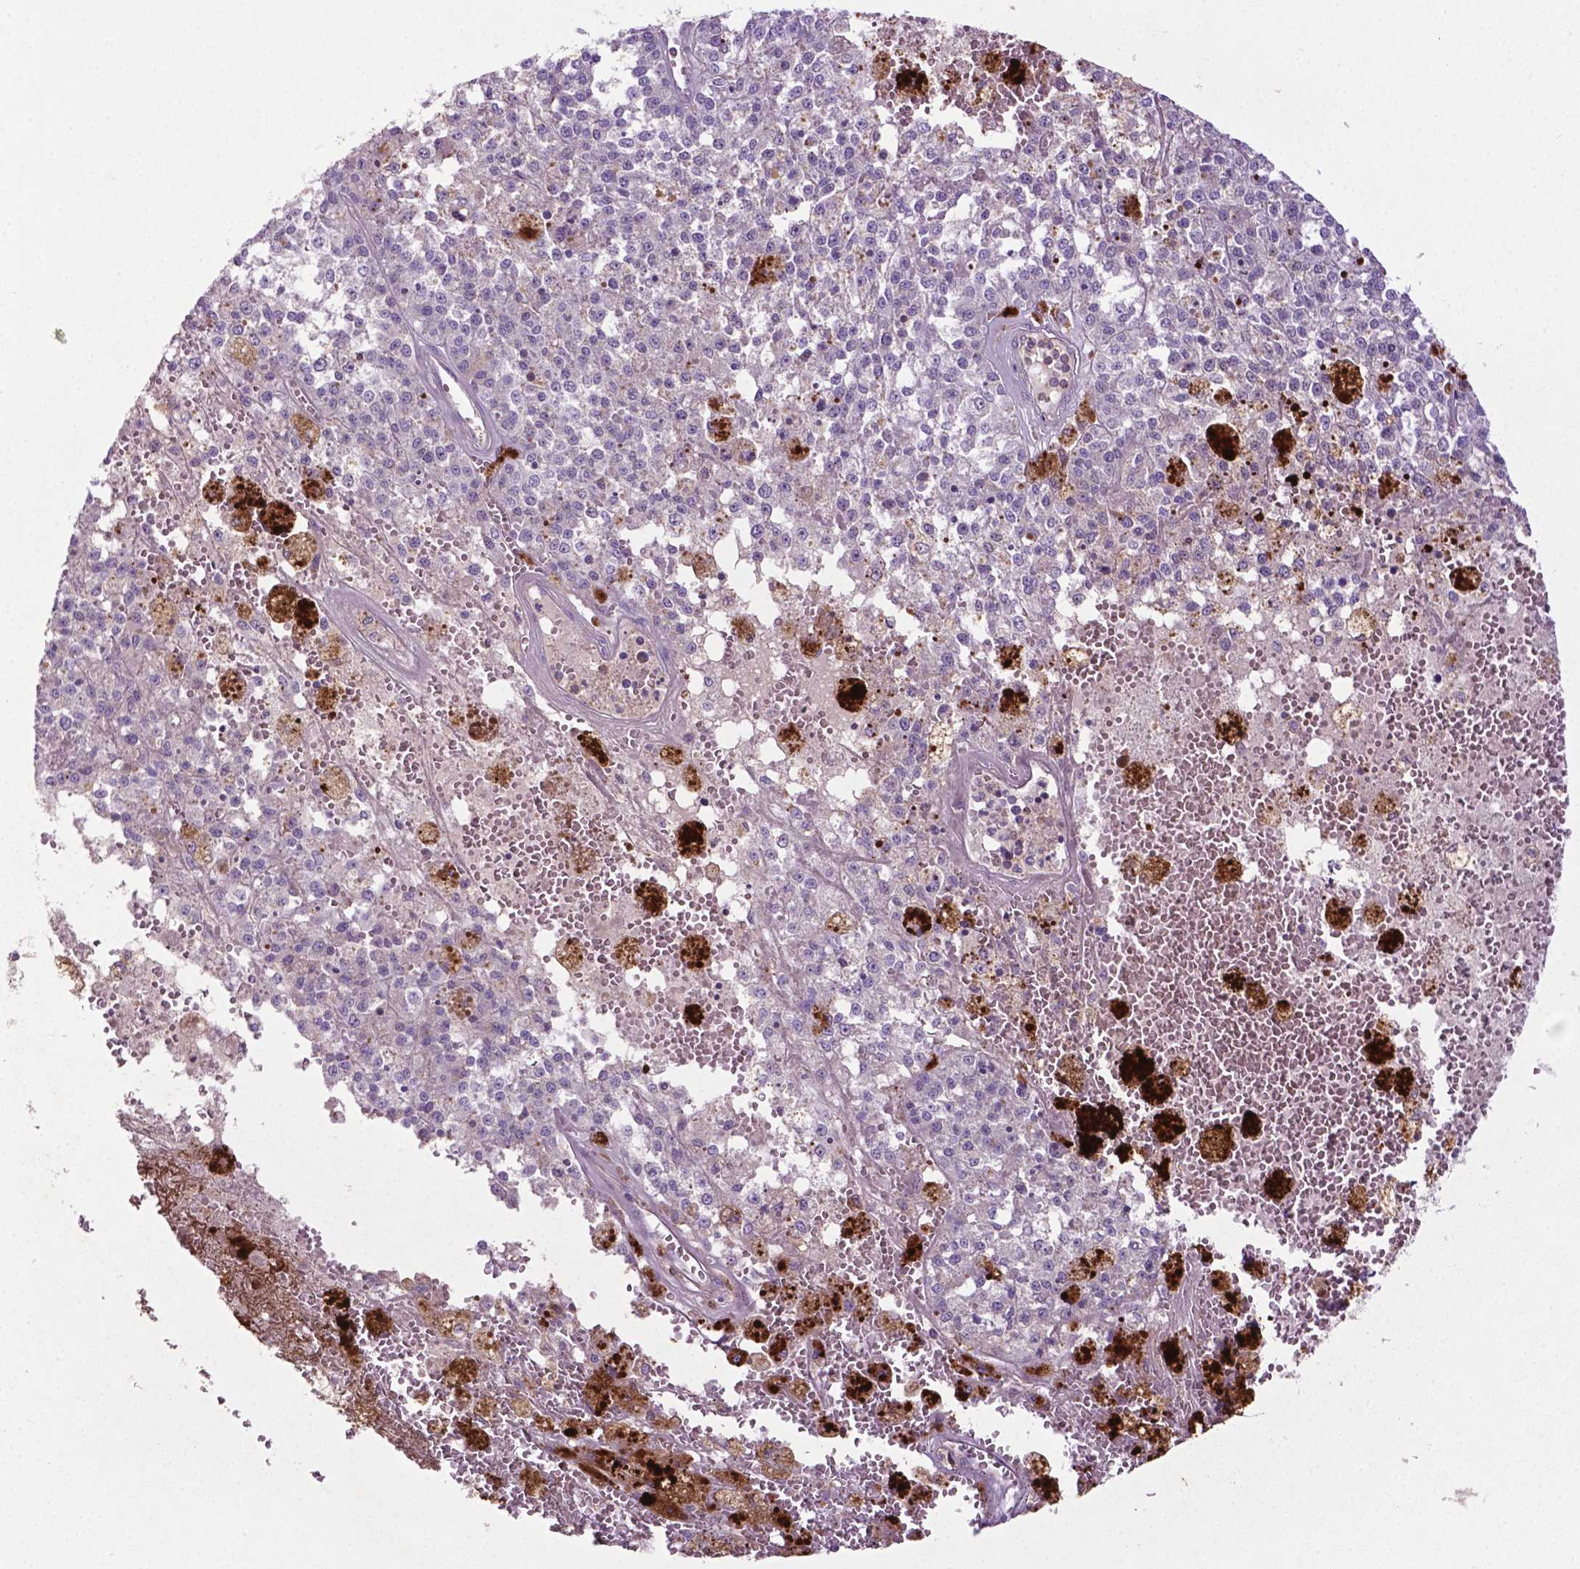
{"staining": {"intensity": "negative", "quantity": "none", "location": "none"}, "tissue": "melanoma", "cell_type": "Tumor cells", "image_type": "cancer", "snomed": [{"axis": "morphology", "description": "Malignant melanoma, Metastatic site"}, {"axis": "topography", "description": "Lymph node"}], "caption": "Tumor cells show no significant protein expression in melanoma. (Stains: DAB (3,3'-diaminobenzidine) immunohistochemistry with hematoxylin counter stain, Microscopy: brightfield microscopy at high magnification).", "gene": "BMP4", "patient": {"sex": "female", "age": 64}}